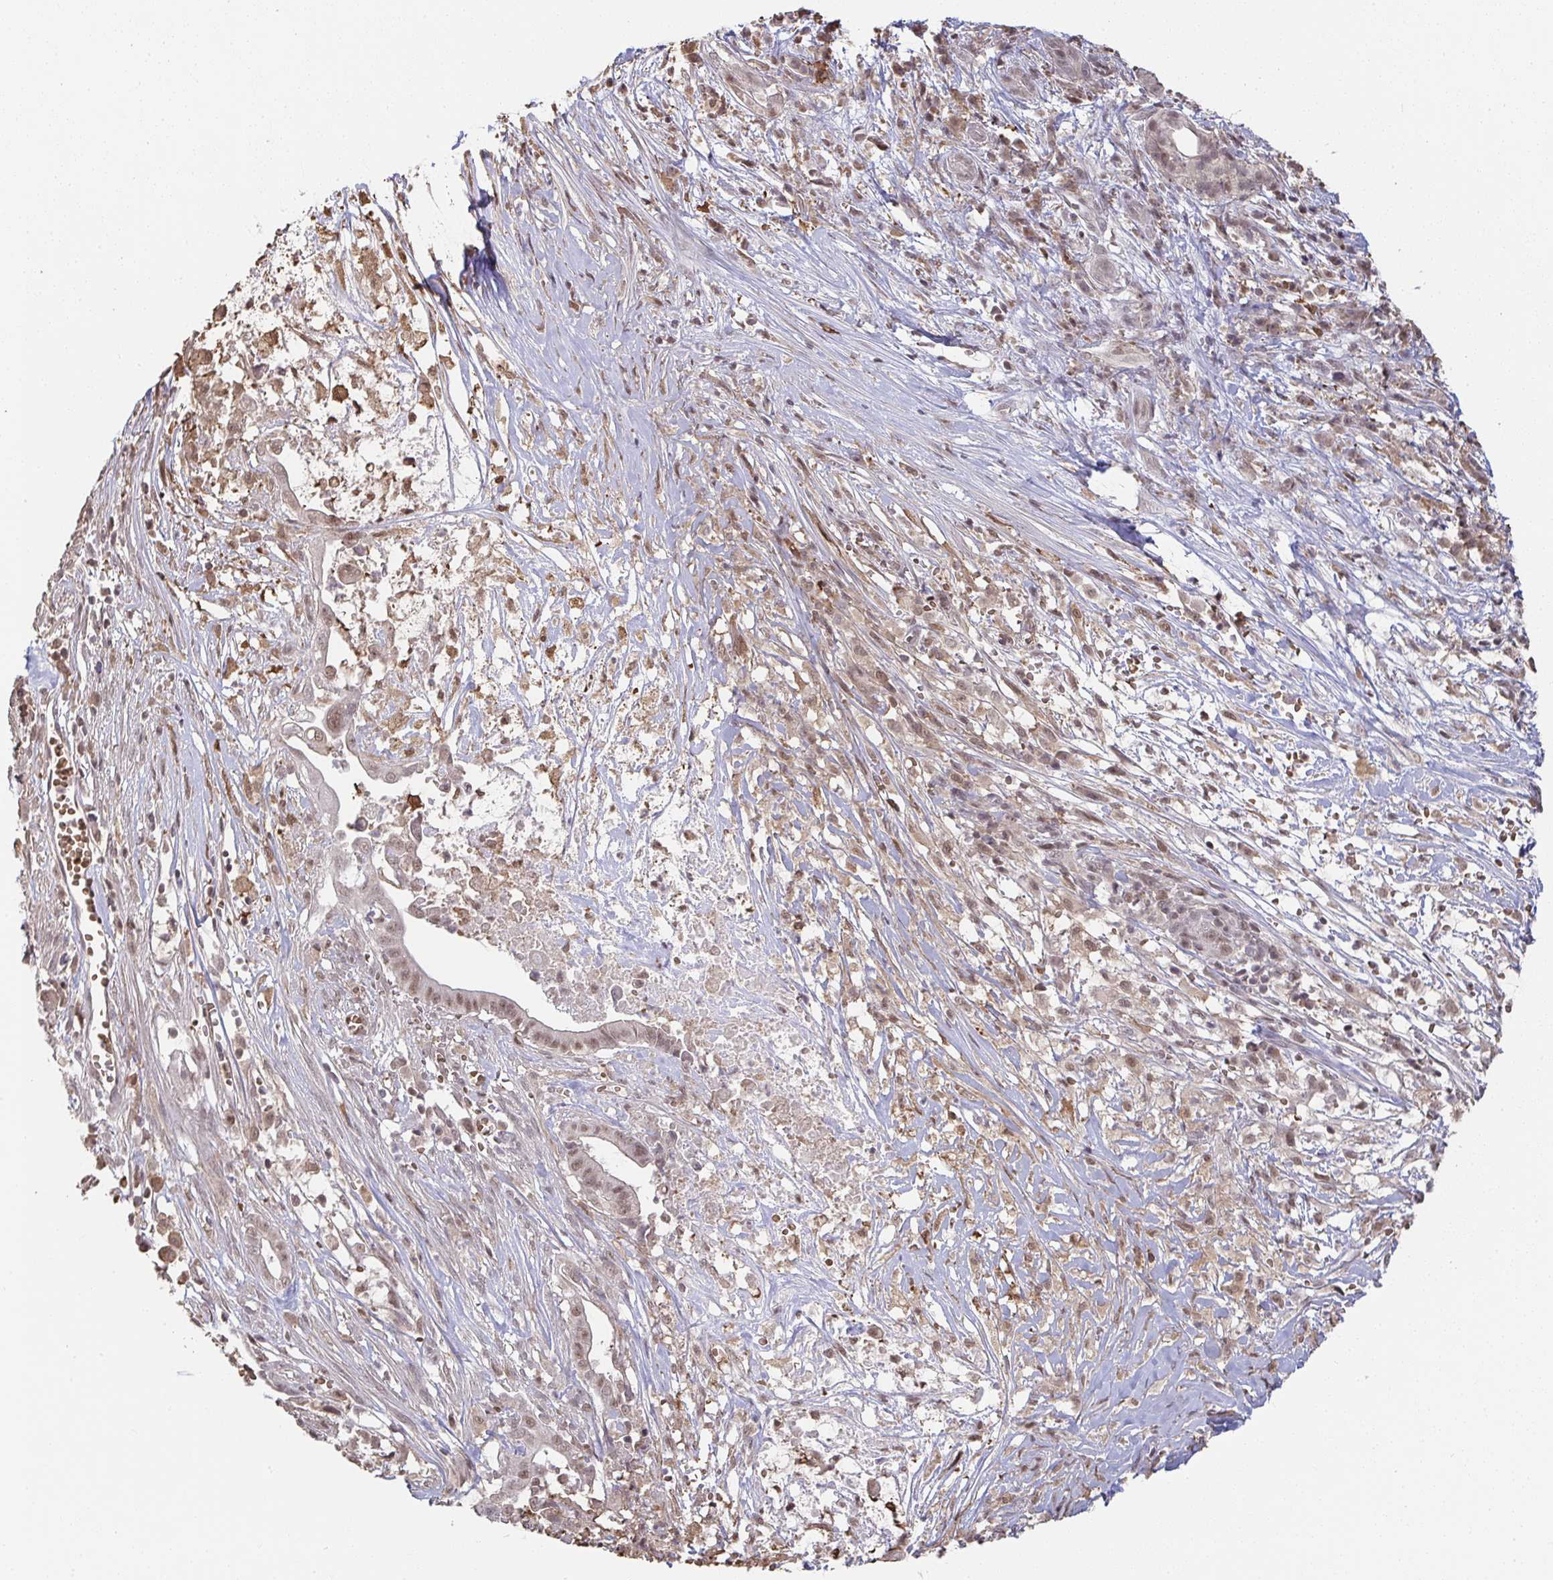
{"staining": {"intensity": "weak", "quantity": "<25%", "location": "nuclear"}, "tissue": "pancreatic cancer", "cell_type": "Tumor cells", "image_type": "cancer", "snomed": [{"axis": "morphology", "description": "Adenocarcinoma, NOS"}, {"axis": "topography", "description": "Pancreas"}], "caption": "Protein analysis of pancreatic cancer exhibits no significant expression in tumor cells.", "gene": "SAP30", "patient": {"sex": "male", "age": 61}}